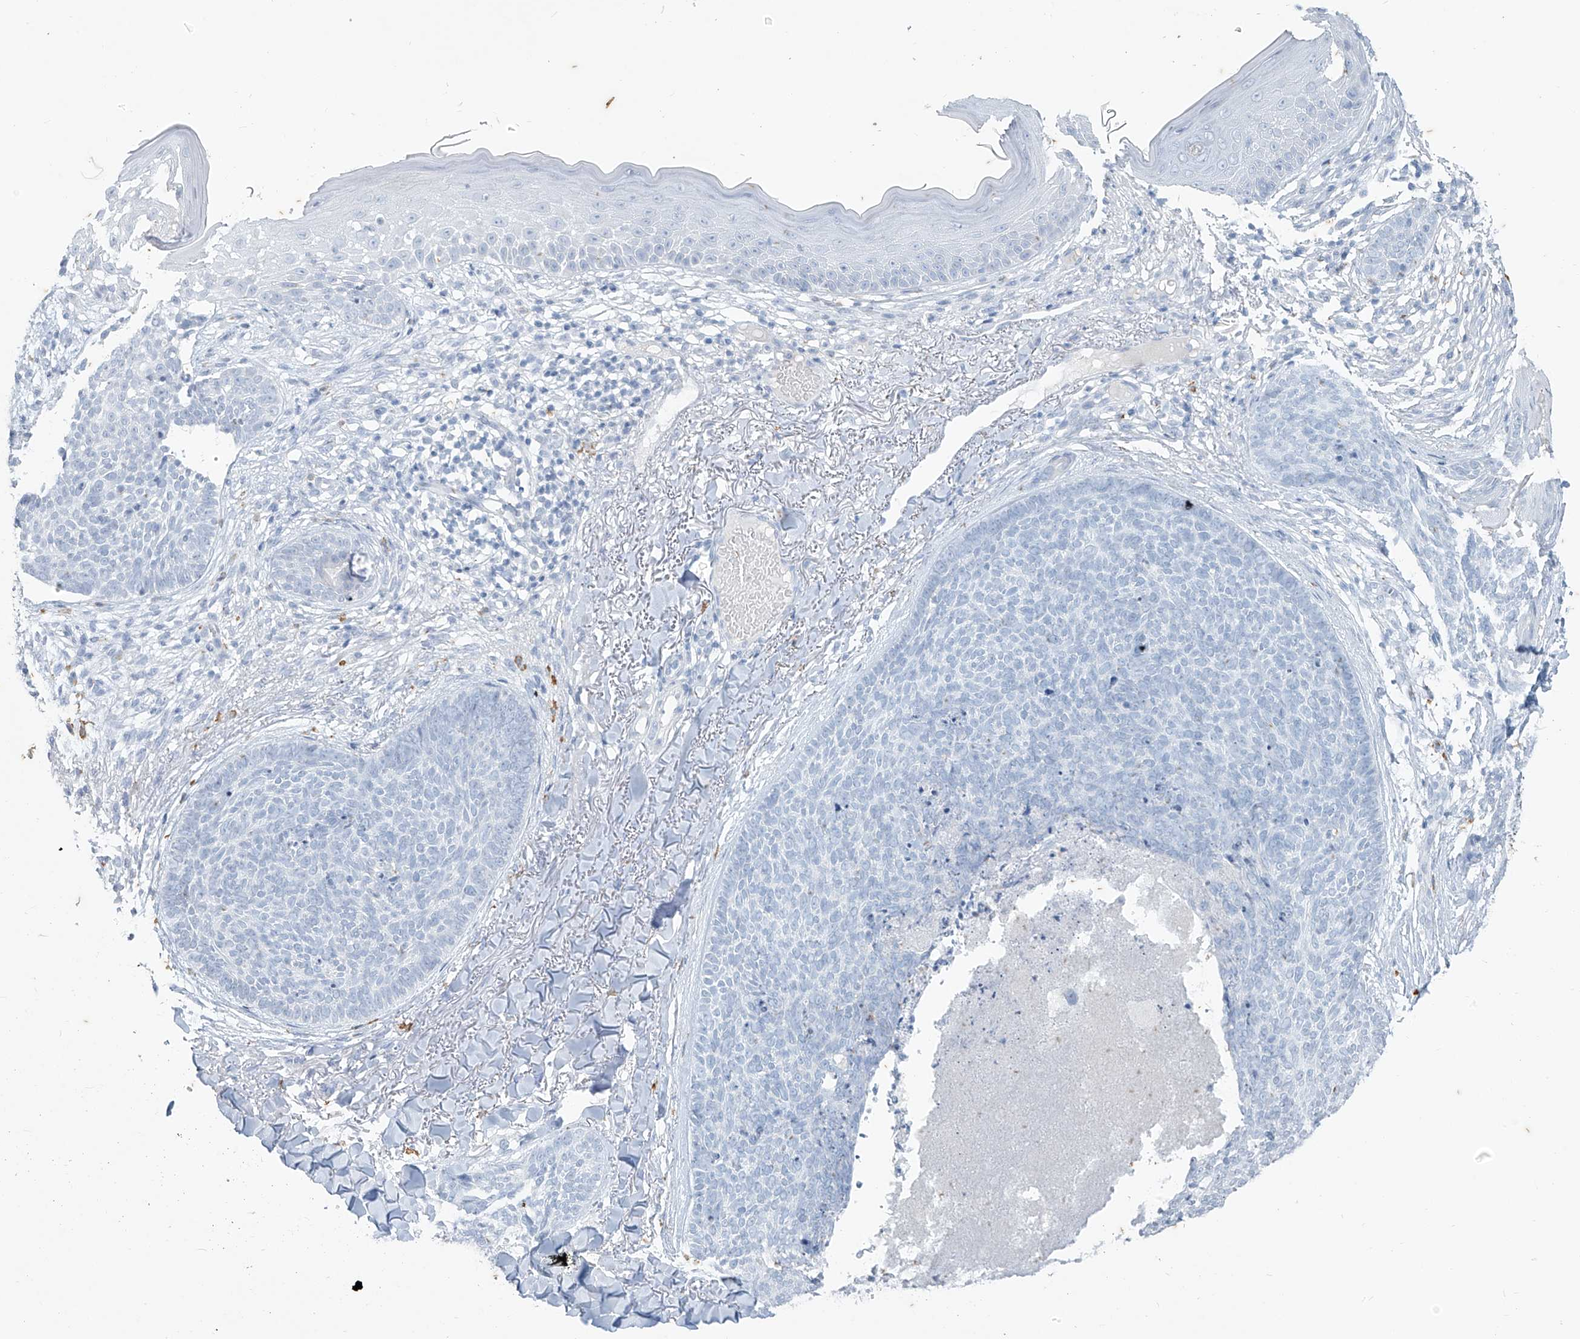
{"staining": {"intensity": "negative", "quantity": "none", "location": "none"}, "tissue": "skin cancer", "cell_type": "Tumor cells", "image_type": "cancer", "snomed": [{"axis": "morphology", "description": "Basal cell carcinoma"}, {"axis": "topography", "description": "Skin"}], "caption": "Immunohistochemistry of basal cell carcinoma (skin) exhibits no expression in tumor cells.", "gene": "CX3CR1", "patient": {"sex": "female", "age": 70}}